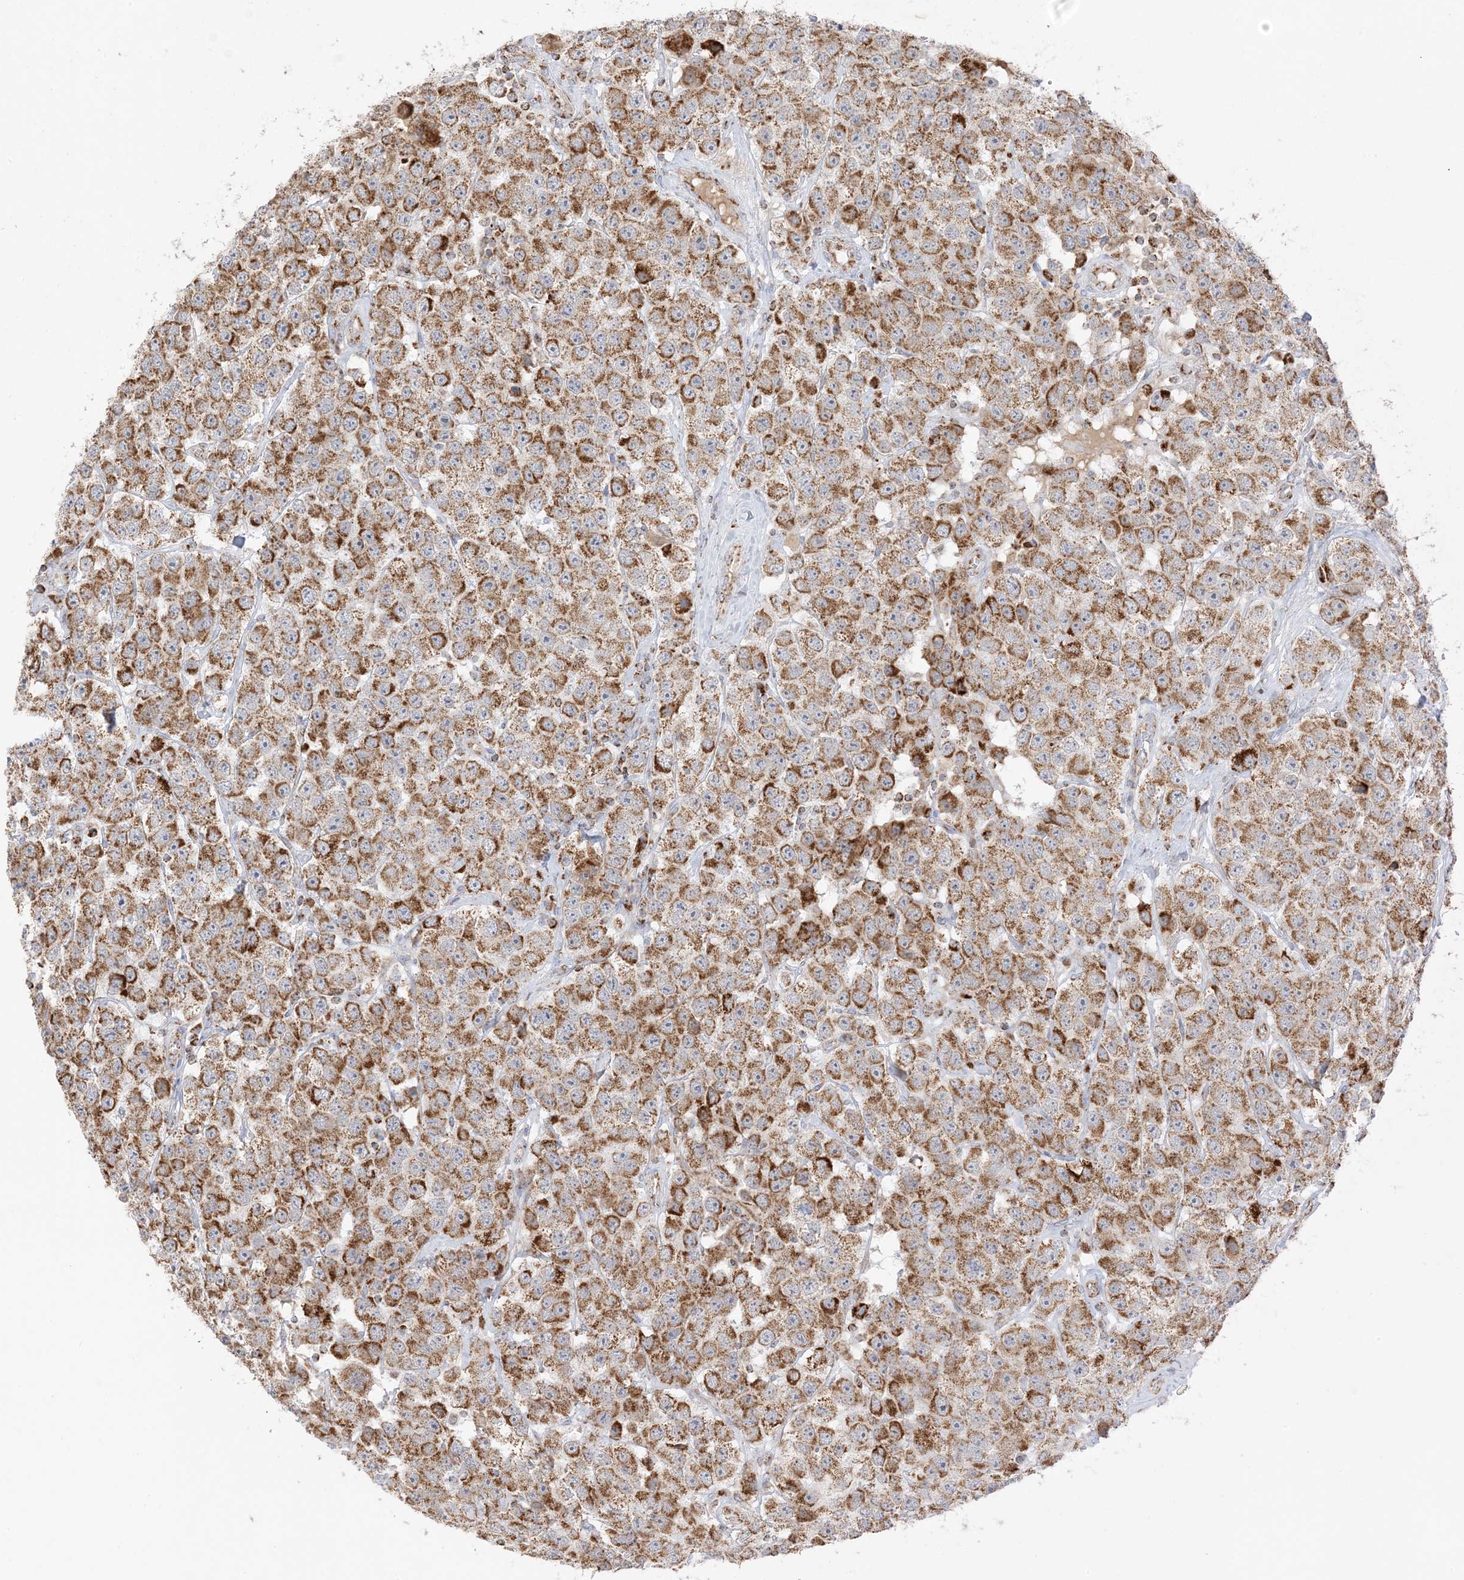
{"staining": {"intensity": "strong", "quantity": ">75%", "location": "cytoplasmic/membranous"}, "tissue": "testis cancer", "cell_type": "Tumor cells", "image_type": "cancer", "snomed": [{"axis": "morphology", "description": "Seminoma, NOS"}, {"axis": "topography", "description": "Testis"}], "caption": "The photomicrograph displays a brown stain indicating the presence of a protein in the cytoplasmic/membranous of tumor cells in testis cancer (seminoma).", "gene": "SLC25A12", "patient": {"sex": "male", "age": 28}}